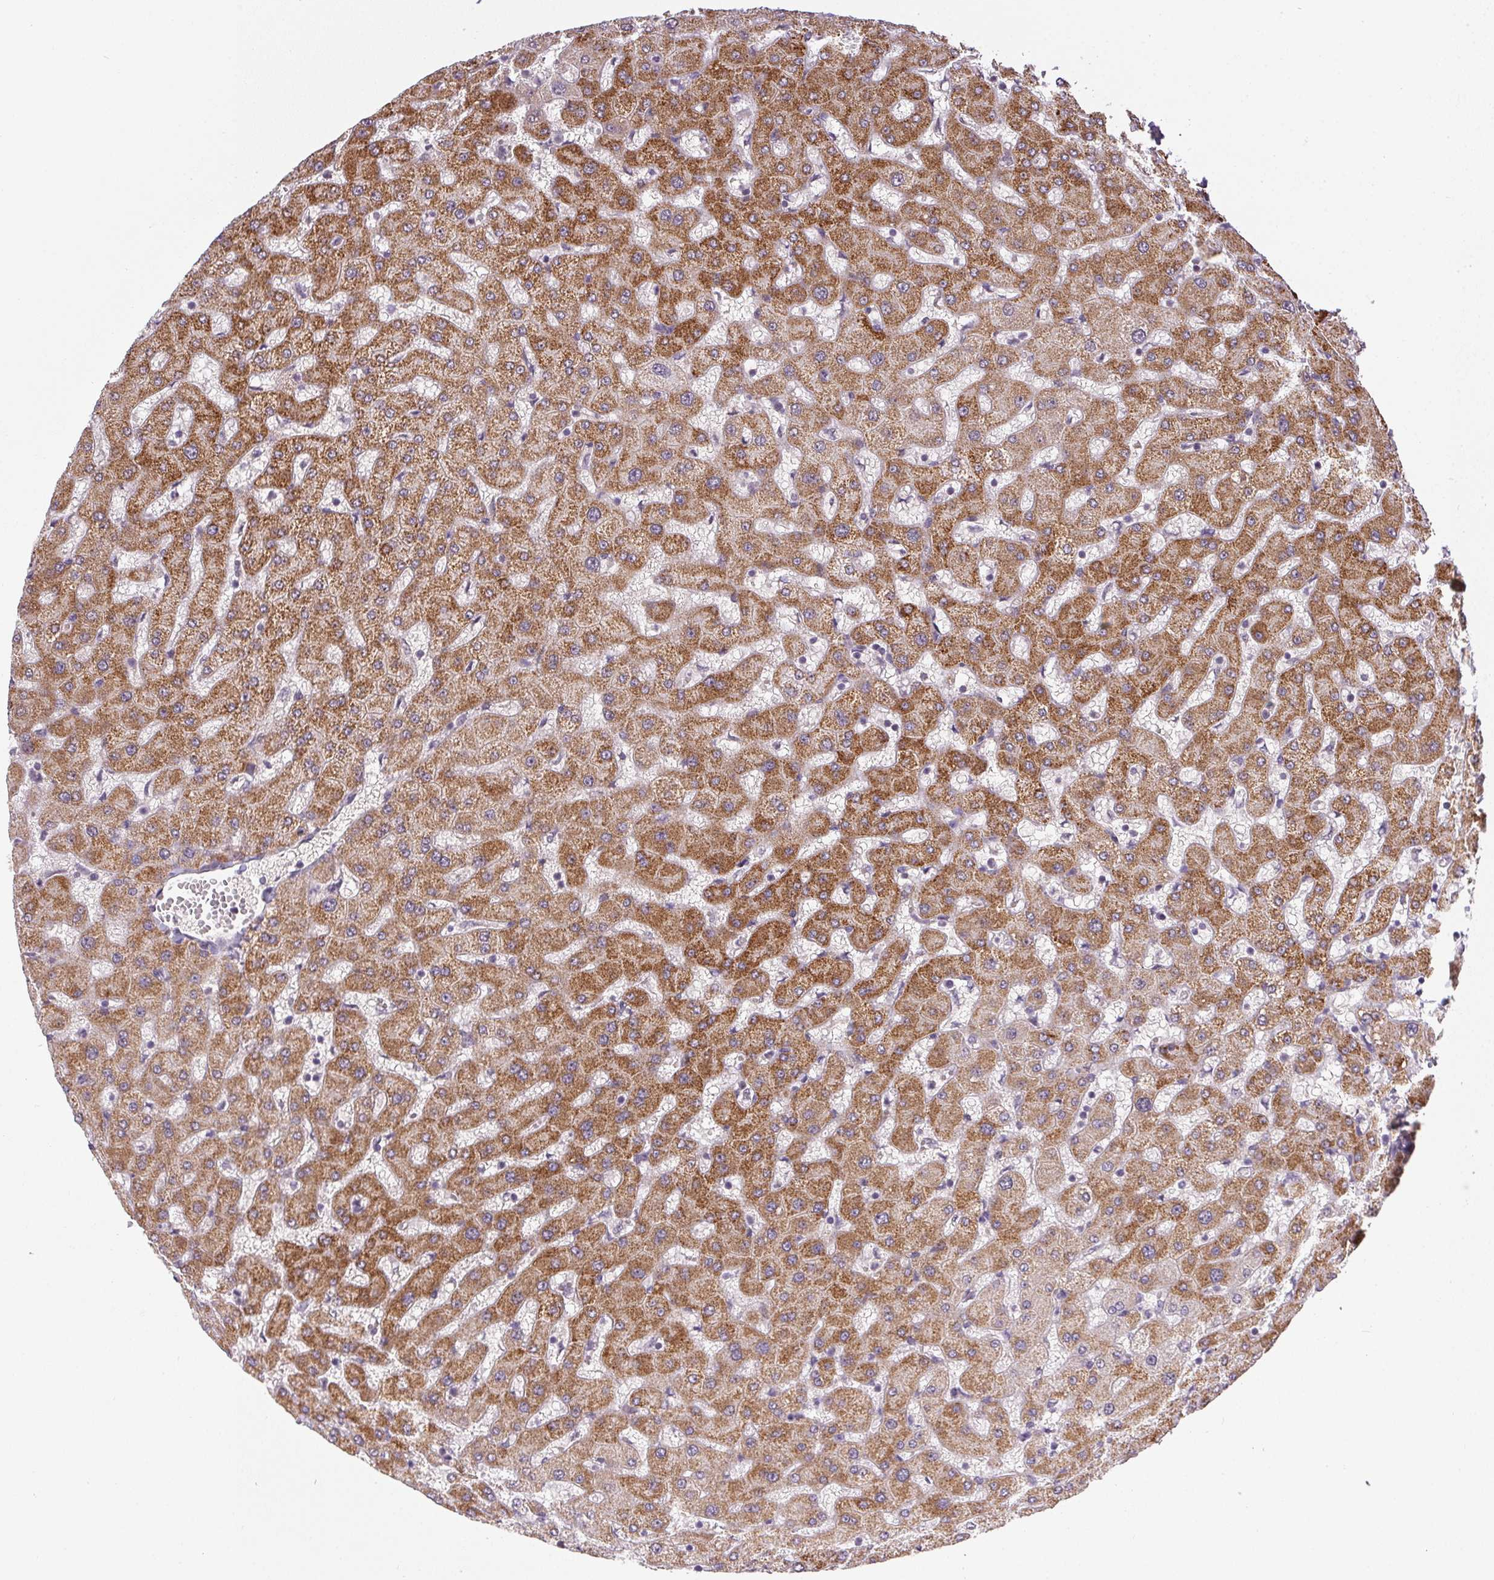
{"staining": {"intensity": "negative", "quantity": "none", "location": "none"}, "tissue": "liver", "cell_type": "Cholangiocytes", "image_type": "normal", "snomed": [{"axis": "morphology", "description": "Normal tissue, NOS"}, {"axis": "topography", "description": "Liver"}], "caption": "Immunohistochemistry image of unremarkable liver: liver stained with DAB (3,3'-diaminobenzidine) displays no significant protein expression in cholangiocytes. (DAB (3,3'-diaminobenzidine) immunohistochemistry, high magnification).", "gene": "PPP4R4", "patient": {"sex": "female", "age": 63}}